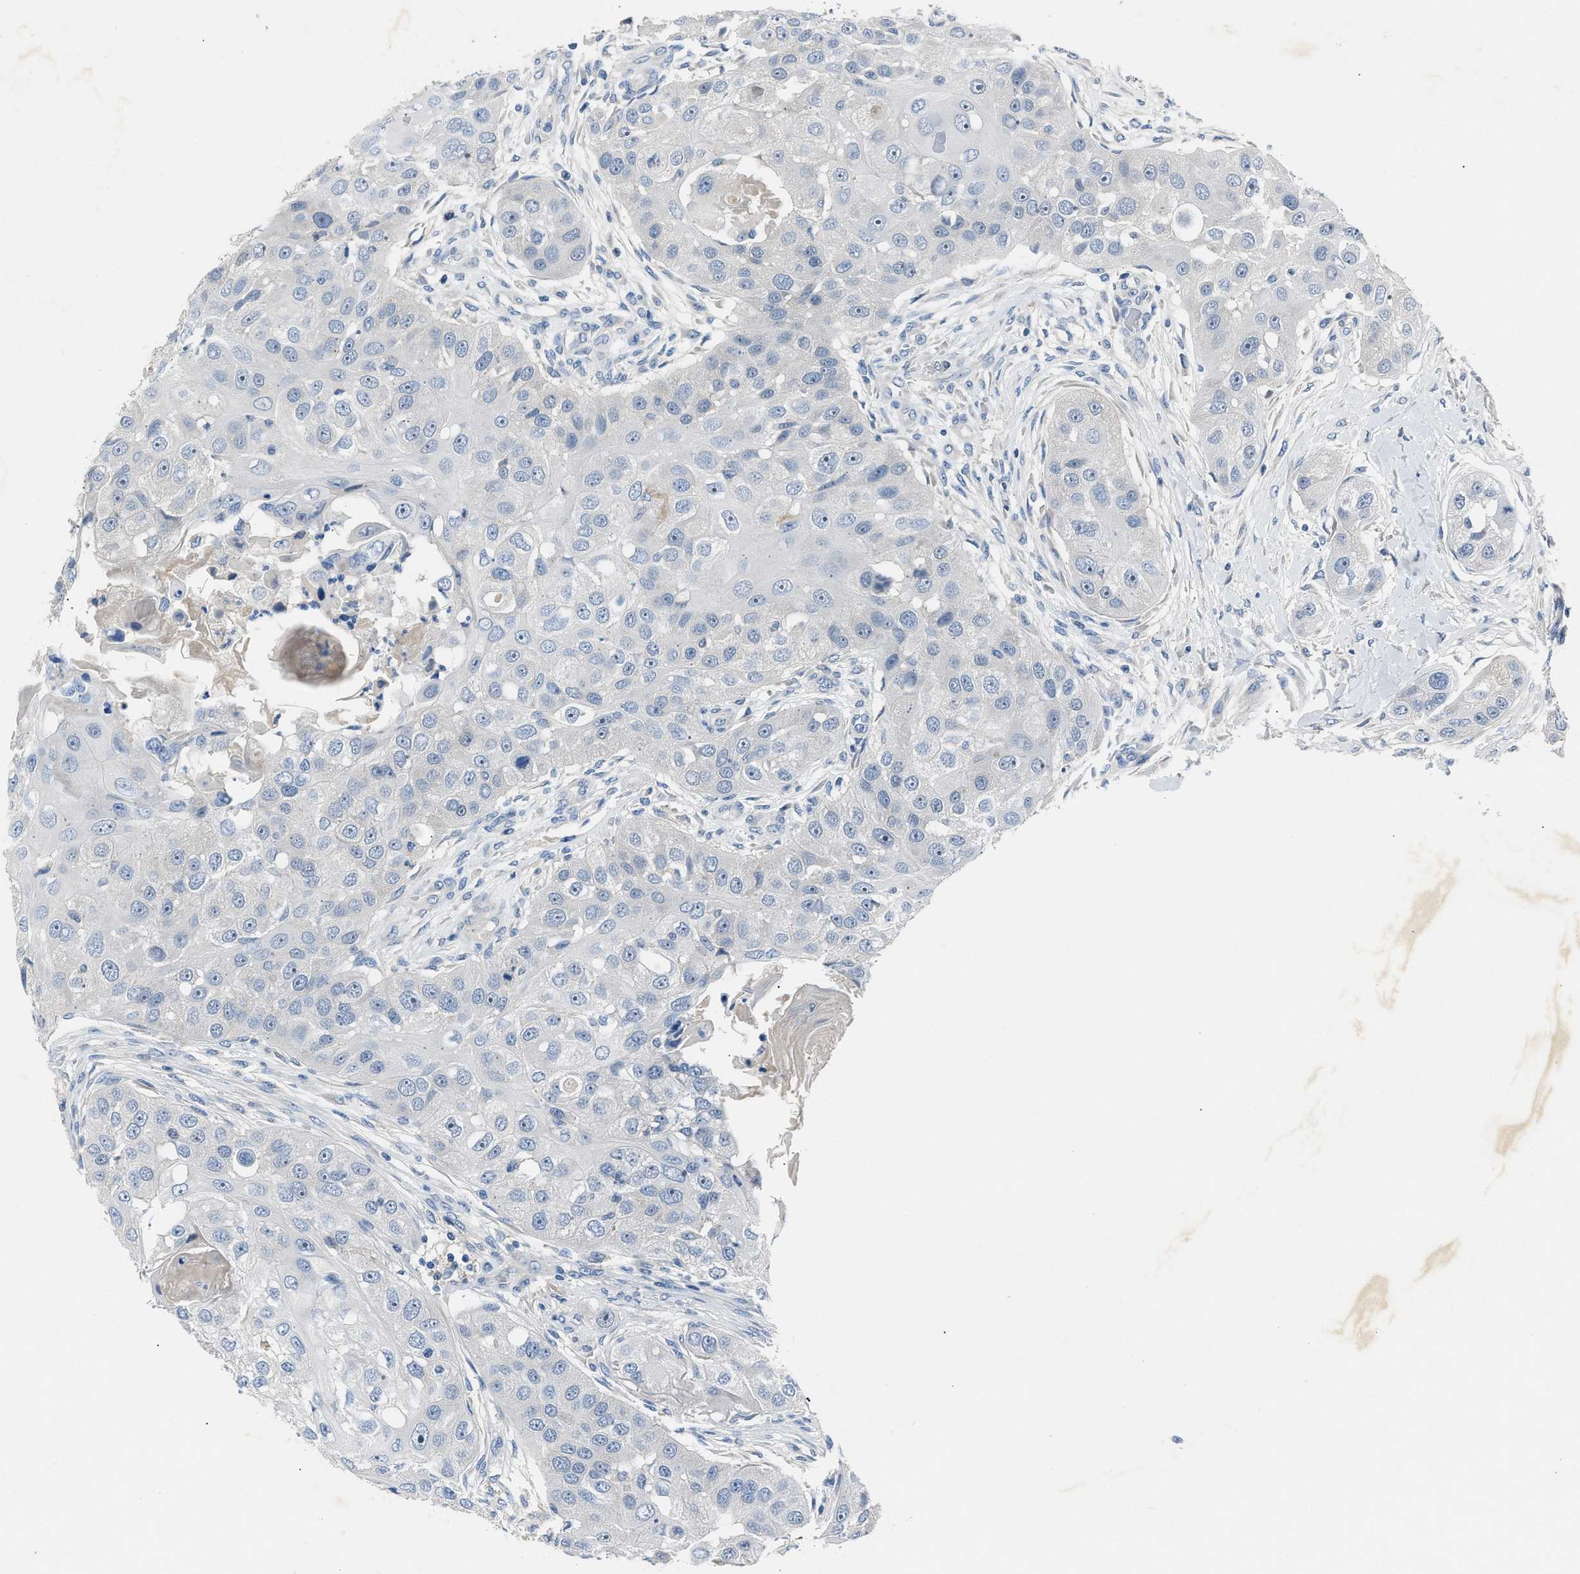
{"staining": {"intensity": "negative", "quantity": "none", "location": "none"}, "tissue": "head and neck cancer", "cell_type": "Tumor cells", "image_type": "cancer", "snomed": [{"axis": "morphology", "description": "Normal tissue, NOS"}, {"axis": "morphology", "description": "Squamous cell carcinoma, NOS"}, {"axis": "topography", "description": "Skeletal muscle"}, {"axis": "topography", "description": "Head-Neck"}], "caption": "Head and neck squamous cell carcinoma stained for a protein using IHC demonstrates no staining tumor cells.", "gene": "DNAAF5", "patient": {"sex": "male", "age": 51}}